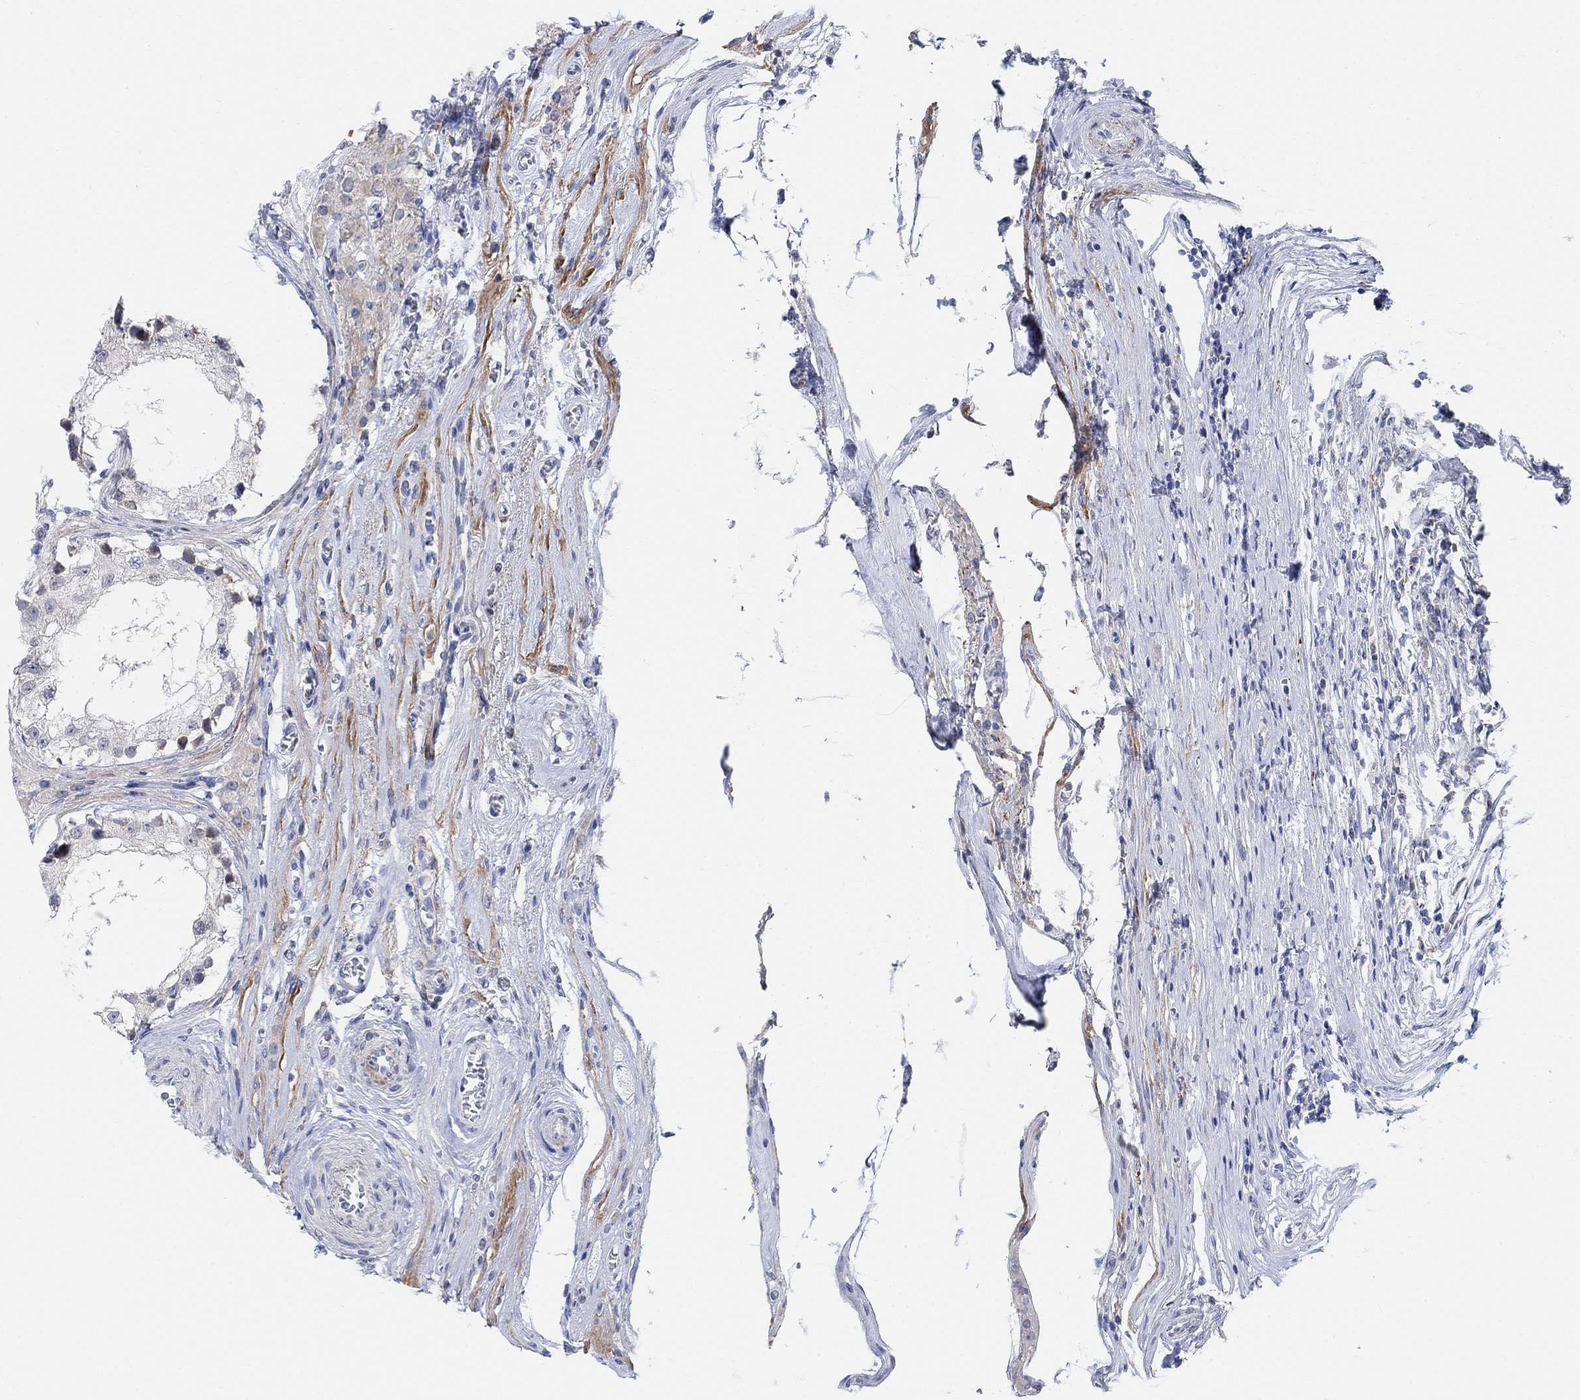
{"staining": {"intensity": "weak", "quantity": "25%-75%", "location": "nuclear"}, "tissue": "testis", "cell_type": "Cells in seminiferous ducts", "image_type": "normal", "snomed": [{"axis": "morphology", "description": "Normal tissue, NOS"}, {"axis": "morphology", "description": "Seminoma, NOS"}, {"axis": "topography", "description": "Testis"}], "caption": "Testis stained for a protein shows weak nuclear positivity in cells in seminiferous ducts. (DAB (3,3'-diaminobenzidine) IHC with brightfield microscopy, high magnification).", "gene": "RIMS1", "patient": {"sex": "male", "age": 65}}